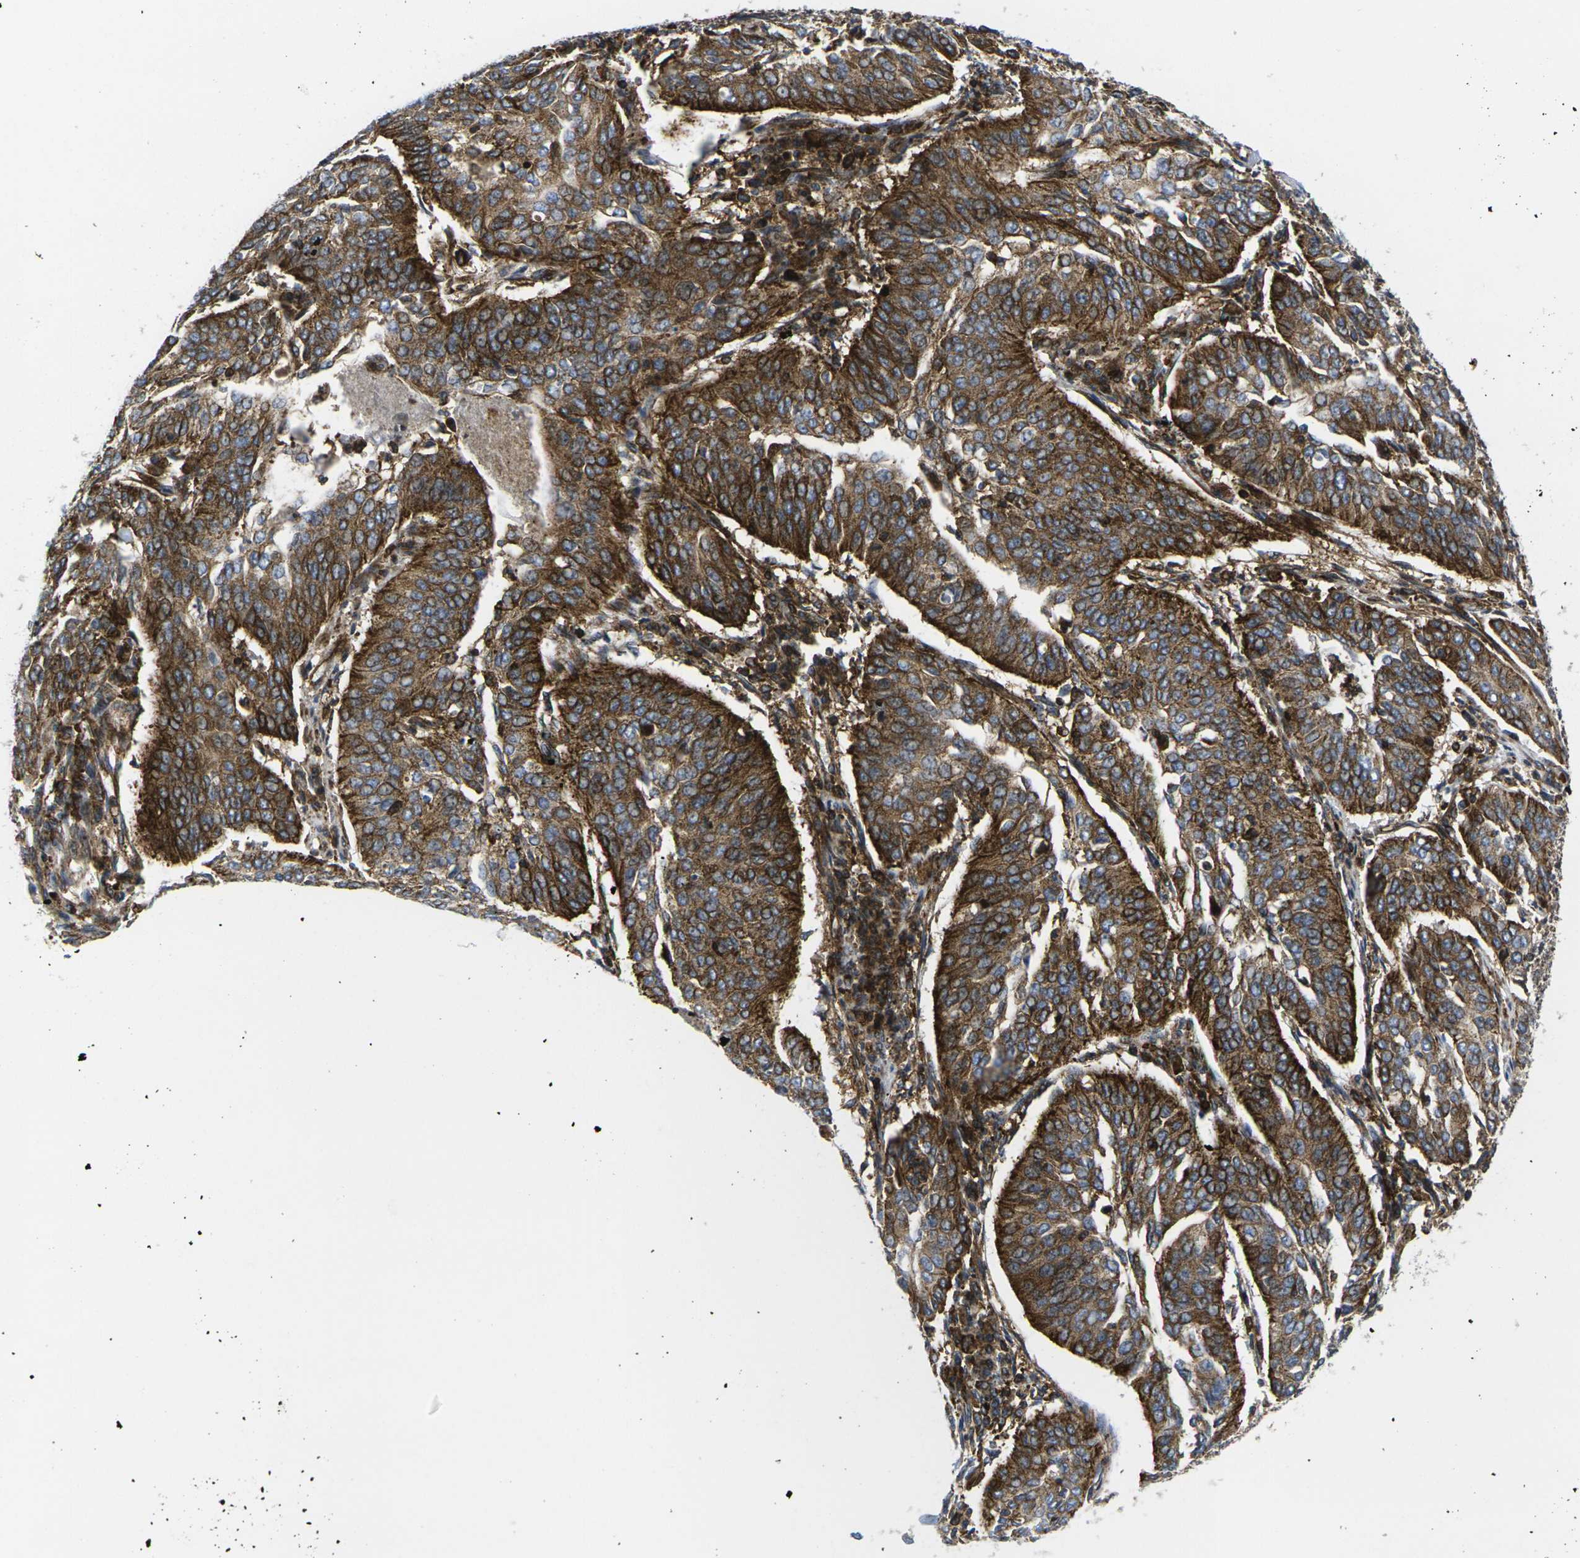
{"staining": {"intensity": "strong", "quantity": ">75%", "location": "cytoplasmic/membranous"}, "tissue": "cervical cancer", "cell_type": "Tumor cells", "image_type": "cancer", "snomed": [{"axis": "morphology", "description": "Normal tissue, NOS"}, {"axis": "morphology", "description": "Squamous cell carcinoma, NOS"}, {"axis": "topography", "description": "Cervix"}], "caption": "This is an image of immunohistochemistry staining of cervical squamous cell carcinoma, which shows strong staining in the cytoplasmic/membranous of tumor cells.", "gene": "IQGAP1", "patient": {"sex": "female", "age": 39}}